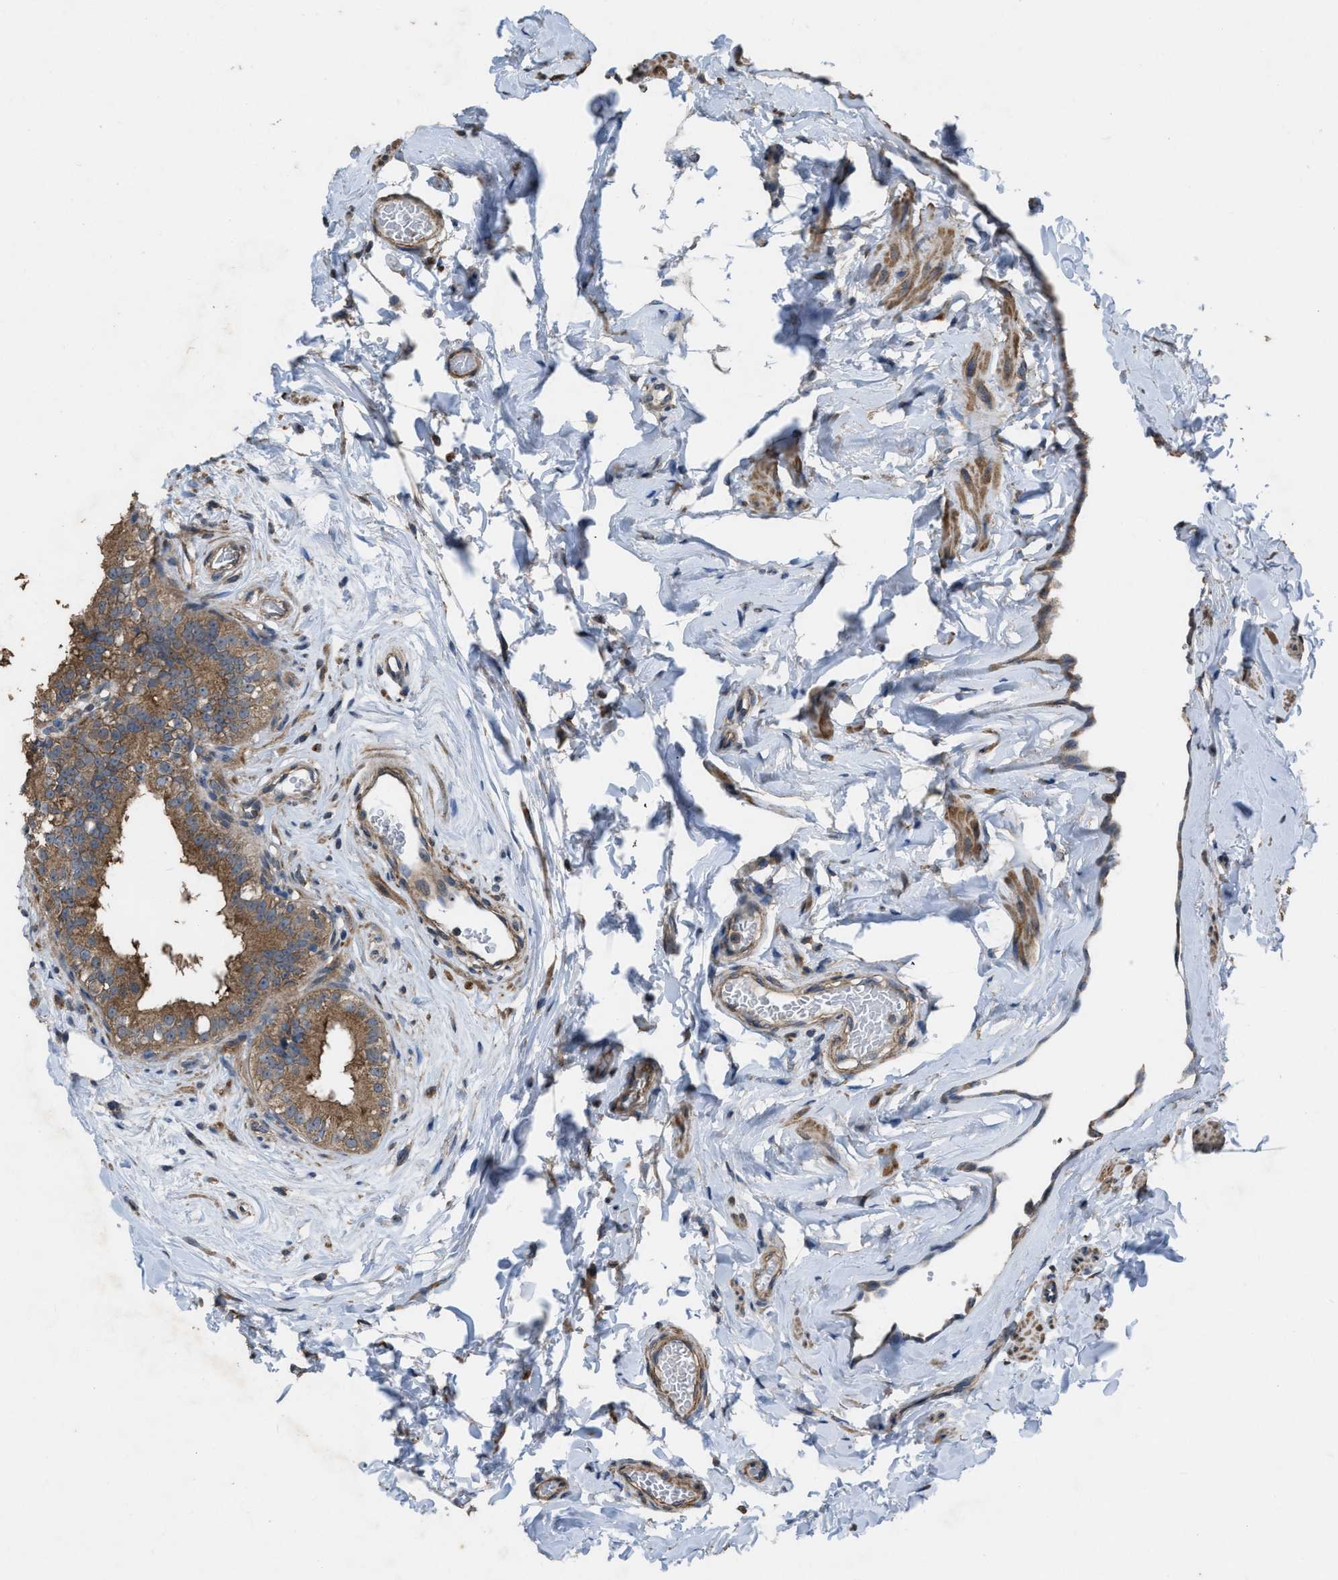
{"staining": {"intensity": "moderate", "quantity": ">75%", "location": "cytoplasmic/membranous"}, "tissue": "epididymis", "cell_type": "Glandular cells", "image_type": "normal", "snomed": [{"axis": "morphology", "description": "Normal tissue, NOS"}, {"axis": "topography", "description": "Testis"}, {"axis": "topography", "description": "Epididymis"}], "caption": "Normal epididymis reveals moderate cytoplasmic/membranous expression in approximately >75% of glandular cells, visualized by immunohistochemistry.", "gene": "ARL6", "patient": {"sex": "male", "age": 36}}